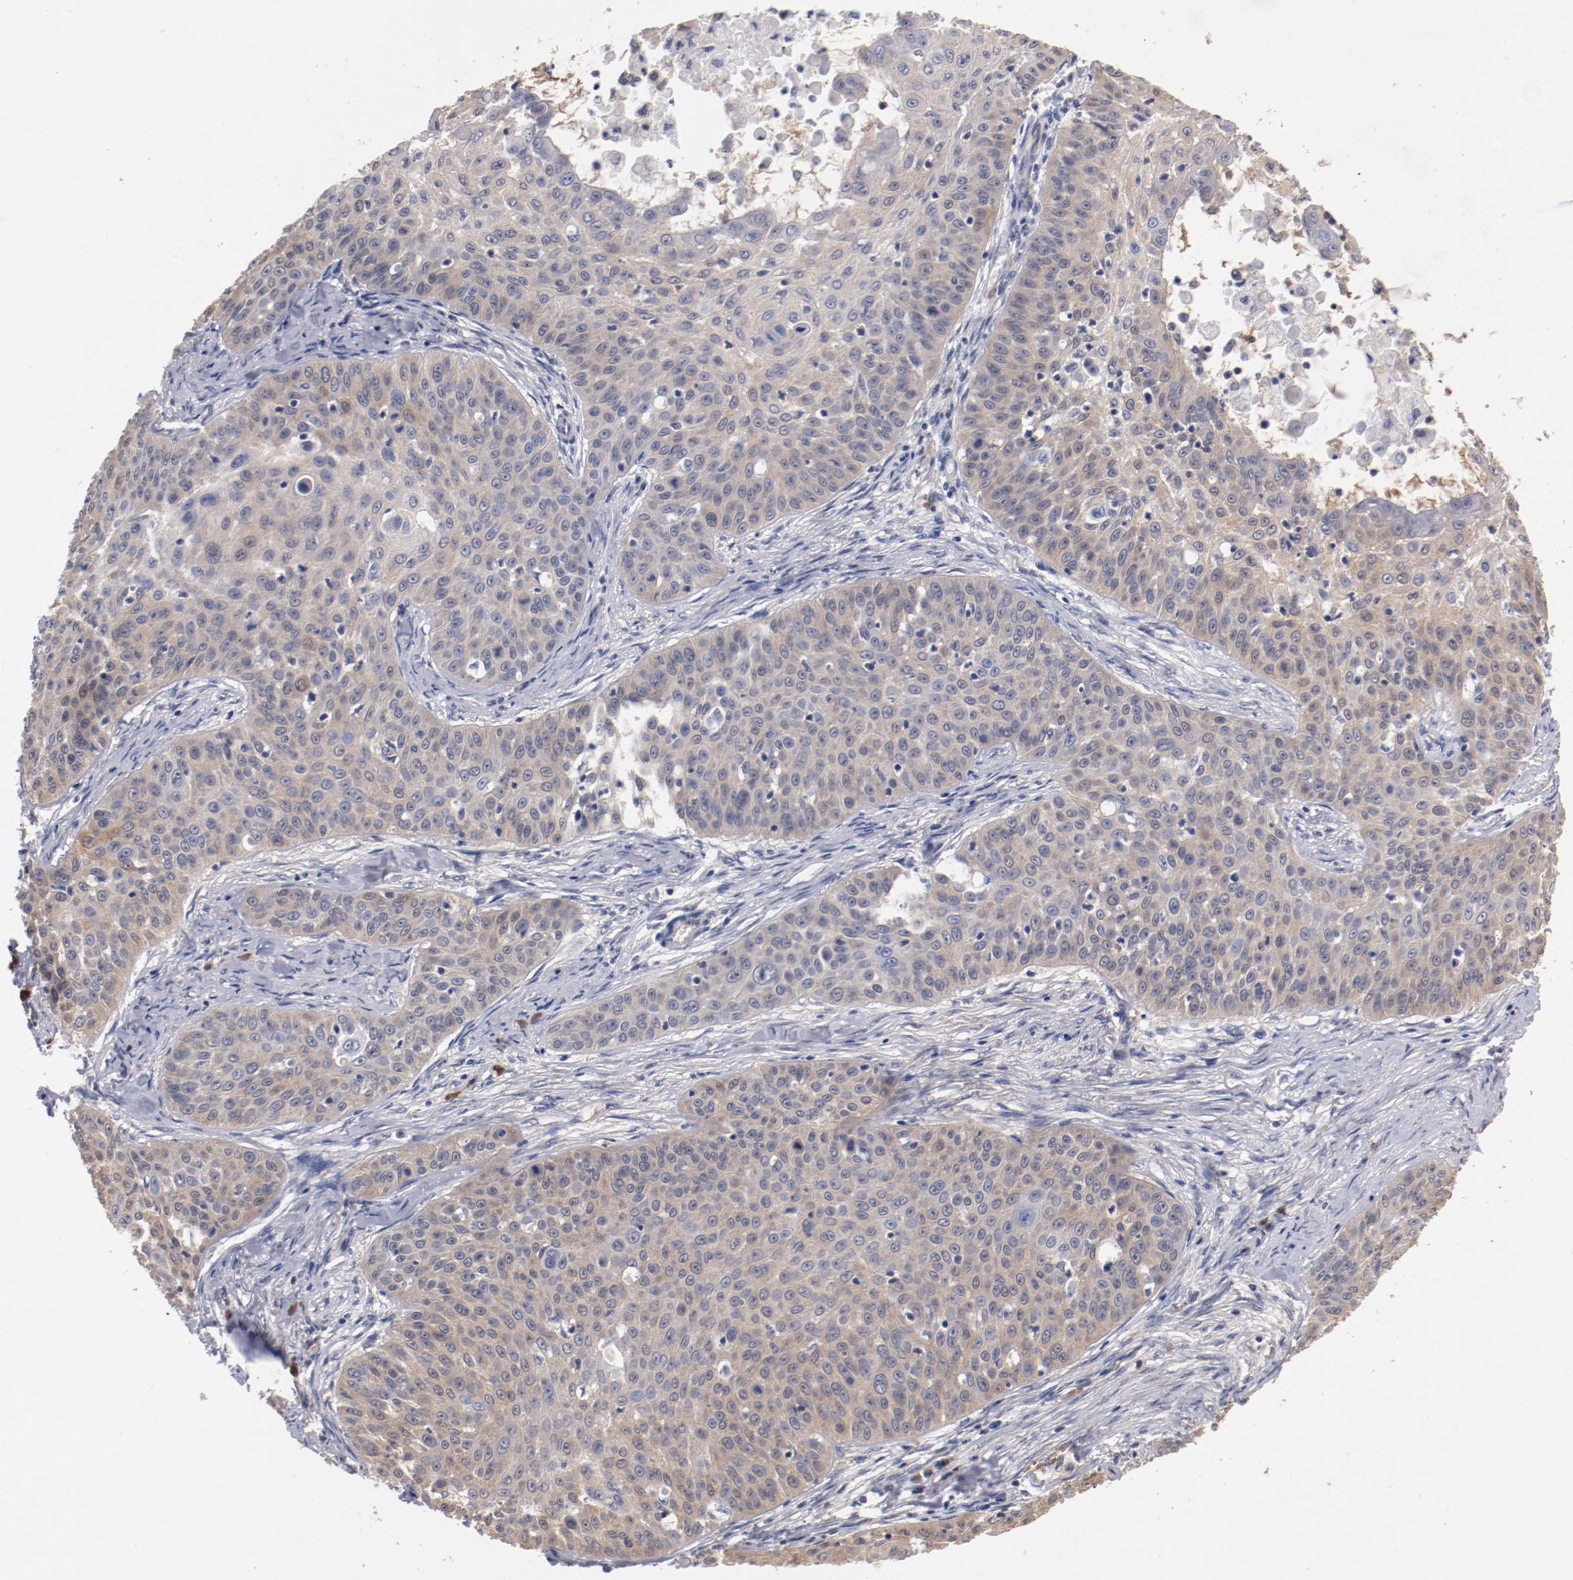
{"staining": {"intensity": "weak", "quantity": "25%-75%", "location": "cytoplasmic/membranous"}, "tissue": "skin cancer", "cell_type": "Tumor cells", "image_type": "cancer", "snomed": [{"axis": "morphology", "description": "Squamous cell carcinoma, NOS"}, {"axis": "topography", "description": "Skin"}], "caption": "Tumor cells reveal weak cytoplasmic/membranous positivity in approximately 25%-75% of cells in skin cancer (squamous cell carcinoma).", "gene": "MIF", "patient": {"sex": "male", "age": 82}}